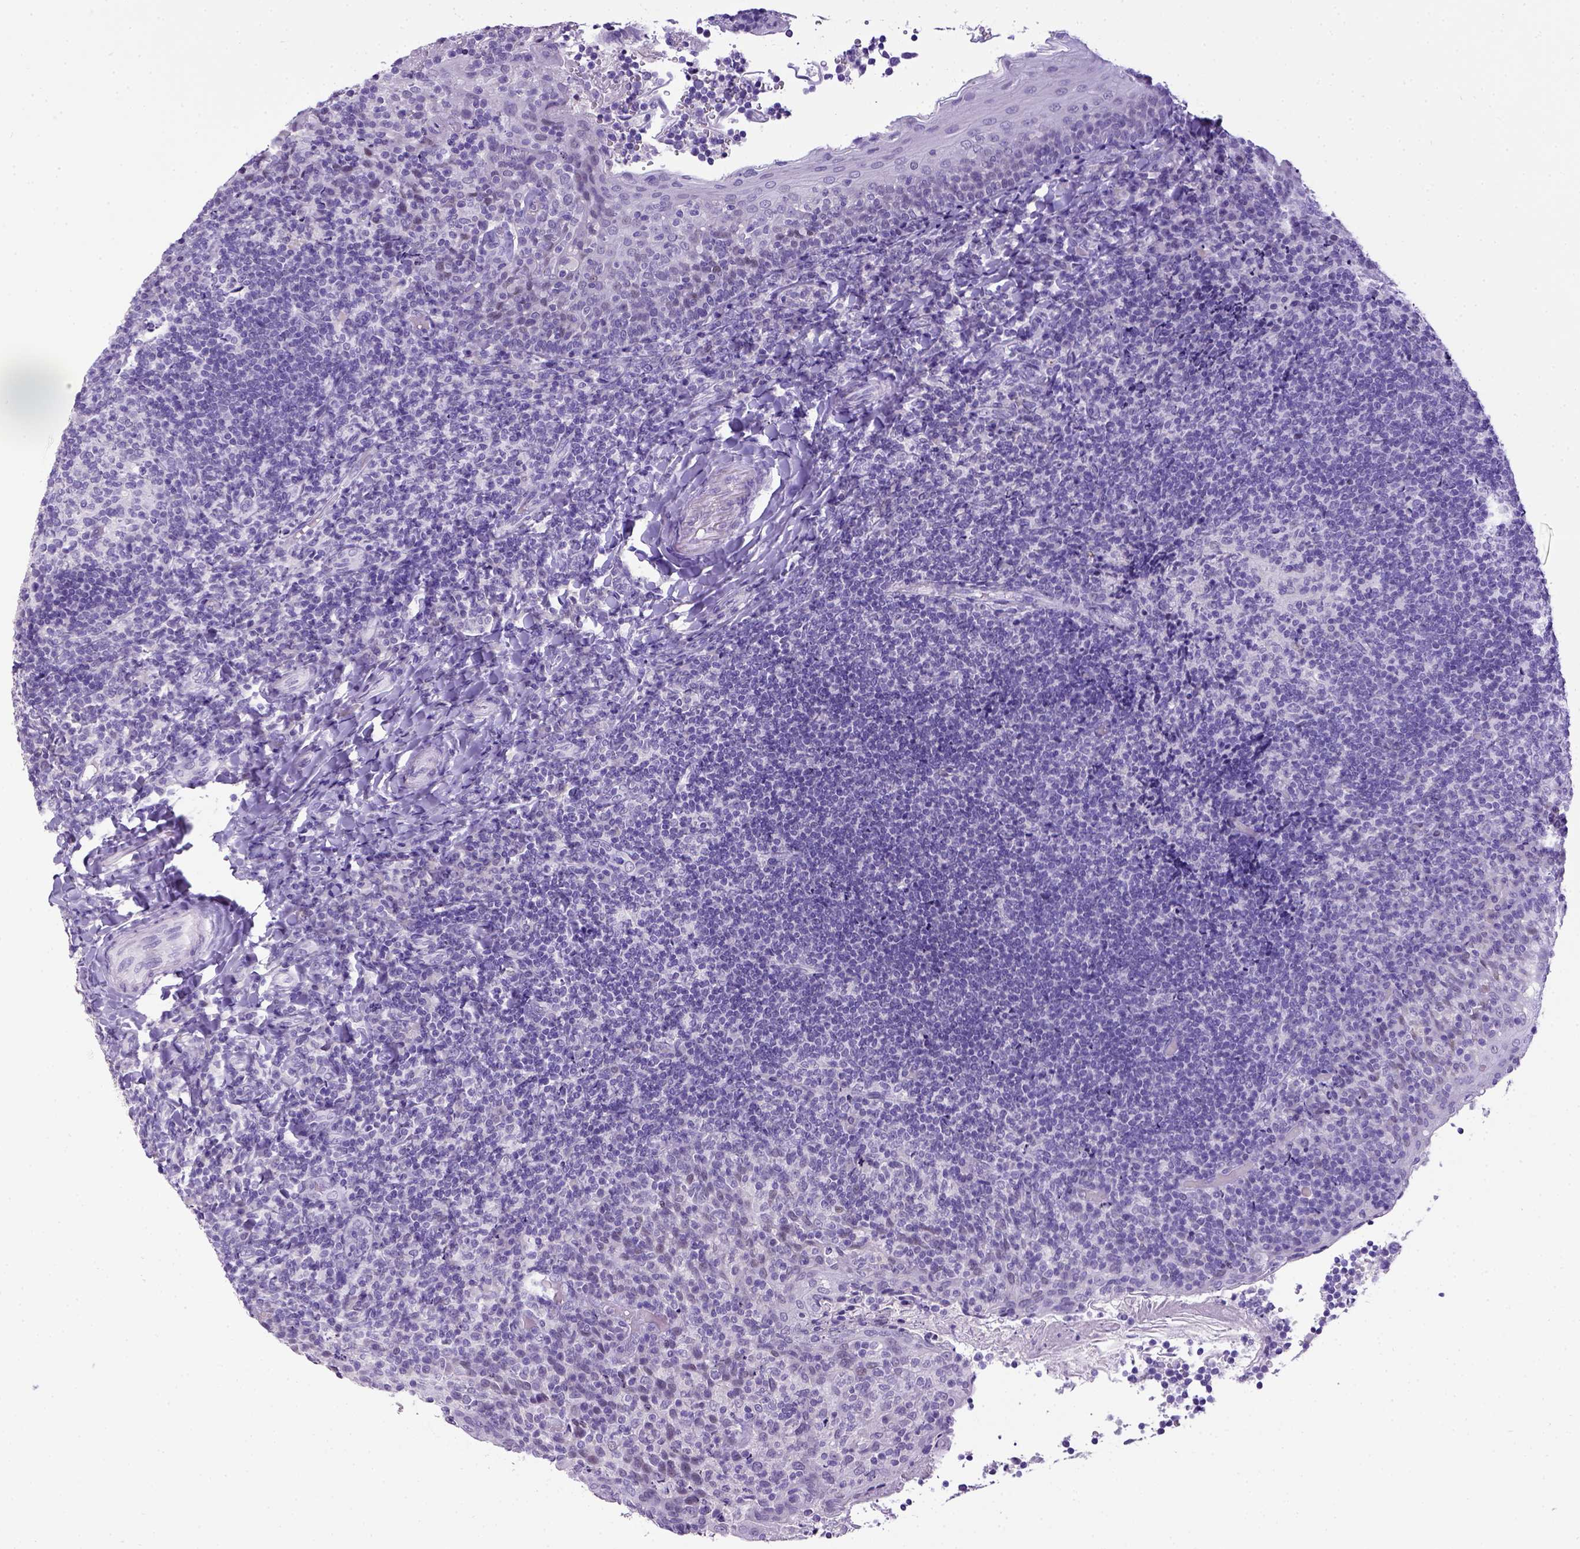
{"staining": {"intensity": "weak", "quantity": "<25%", "location": "nuclear"}, "tissue": "tonsil", "cell_type": "Germinal center cells", "image_type": "normal", "snomed": [{"axis": "morphology", "description": "Normal tissue, NOS"}, {"axis": "topography", "description": "Tonsil"}], "caption": "This micrograph is of benign tonsil stained with immunohistochemistry to label a protein in brown with the nuclei are counter-stained blue. There is no staining in germinal center cells. (DAB immunohistochemistry visualized using brightfield microscopy, high magnification).", "gene": "ESR1", "patient": {"sex": "female", "age": 10}}